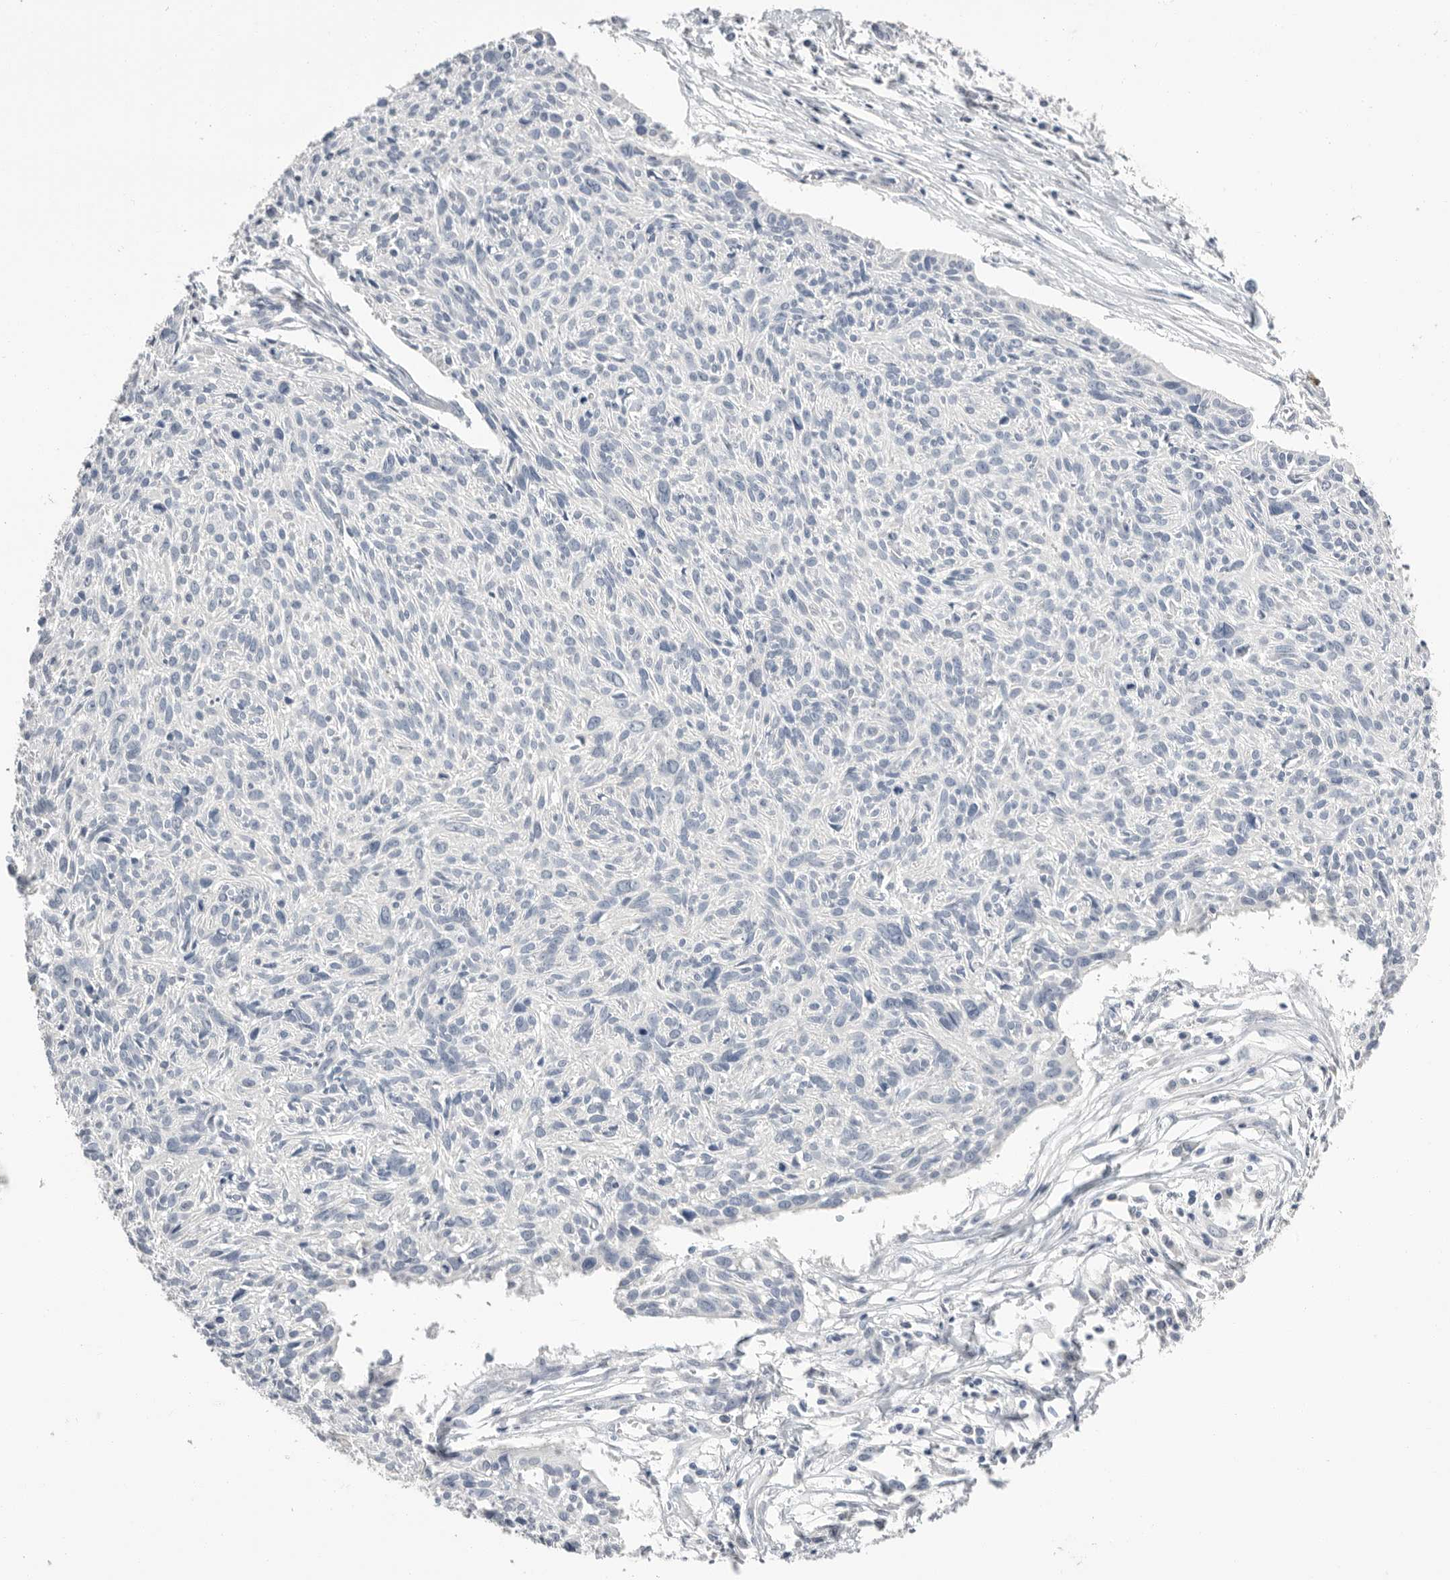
{"staining": {"intensity": "negative", "quantity": "none", "location": "none"}, "tissue": "cervical cancer", "cell_type": "Tumor cells", "image_type": "cancer", "snomed": [{"axis": "morphology", "description": "Squamous cell carcinoma, NOS"}, {"axis": "topography", "description": "Cervix"}], "caption": "Tumor cells are negative for protein expression in human cervical cancer. (Brightfield microscopy of DAB (3,3'-diaminobenzidine) immunohistochemistry (IHC) at high magnification).", "gene": "APOA2", "patient": {"sex": "female", "age": 51}}